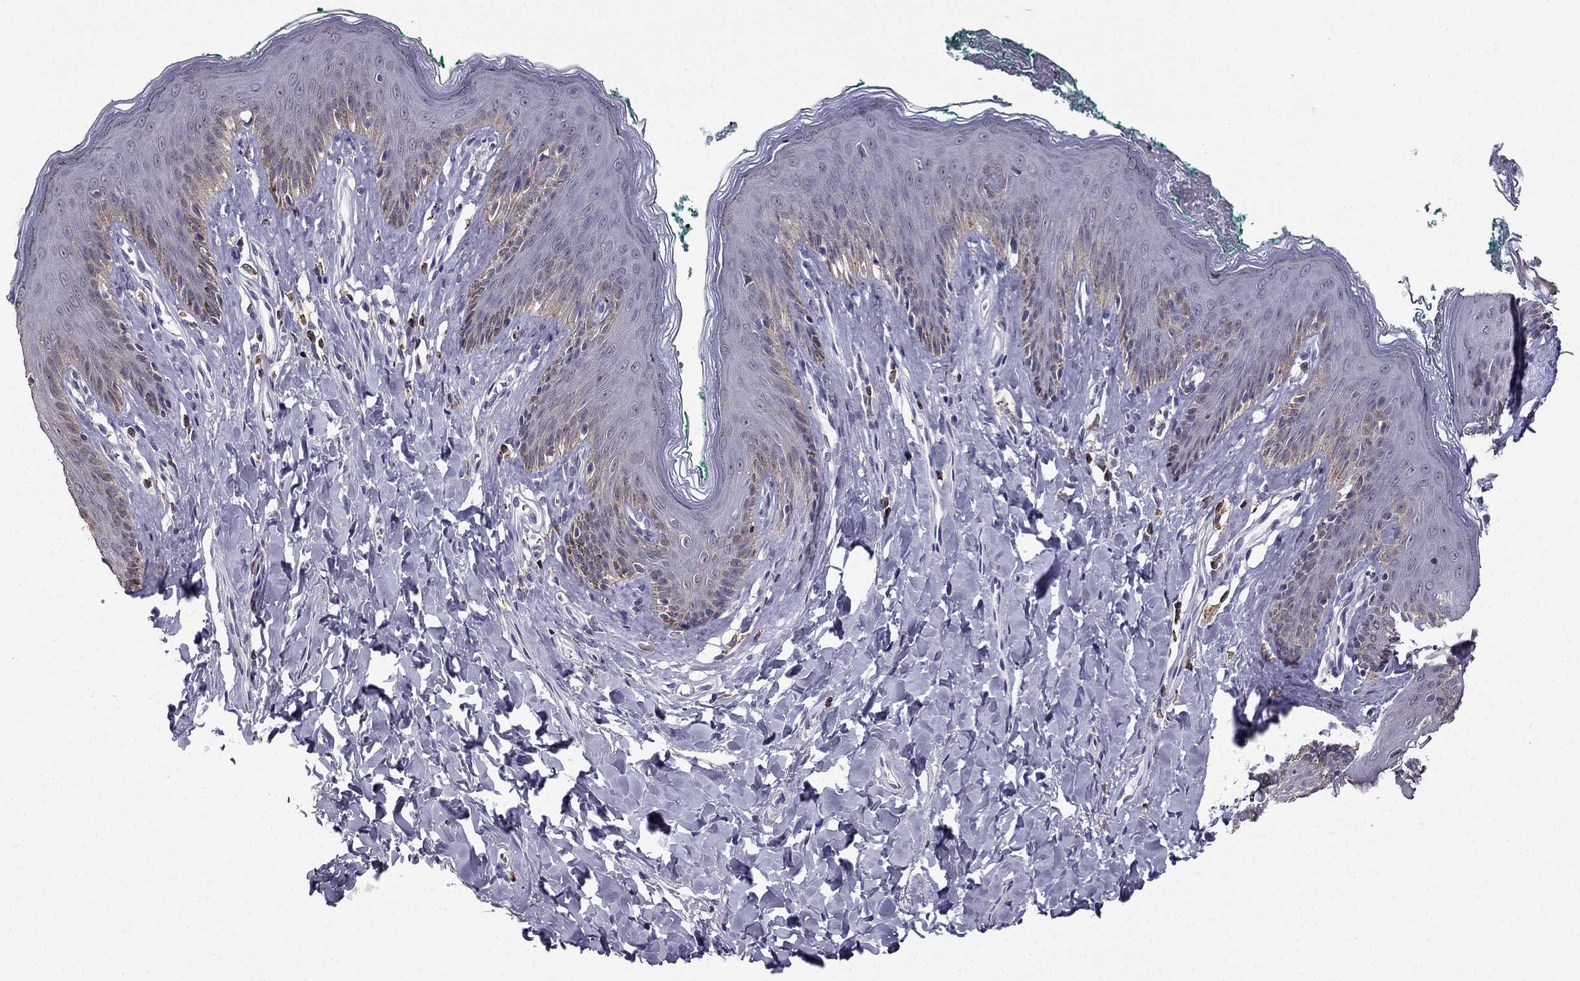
{"staining": {"intensity": "negative", "quantity": "none", "location": "none"}, "tissue": "skin", "cell_type": "Epidermal cells", "image_type": "normal", "snomed": [{"axis": "morphology", "description": "Normal tissue, NOS"}, {"axis": "topography", "description": "Vulva"}], "caption": "Immunohistochemistry (IHC) photomicrograph of benign skin: human skin stained with DAB (3,3'-diaminobenzidine) exhibits no significant protein positivity in epidermal cells. The staining is performed using DAB (3,3'-diaminobenzidine) brown chromogen with nuclei counter-stained in using hematoxylin.", "gene": "CCK", "patient": {"sex": "female", "age": 66}}